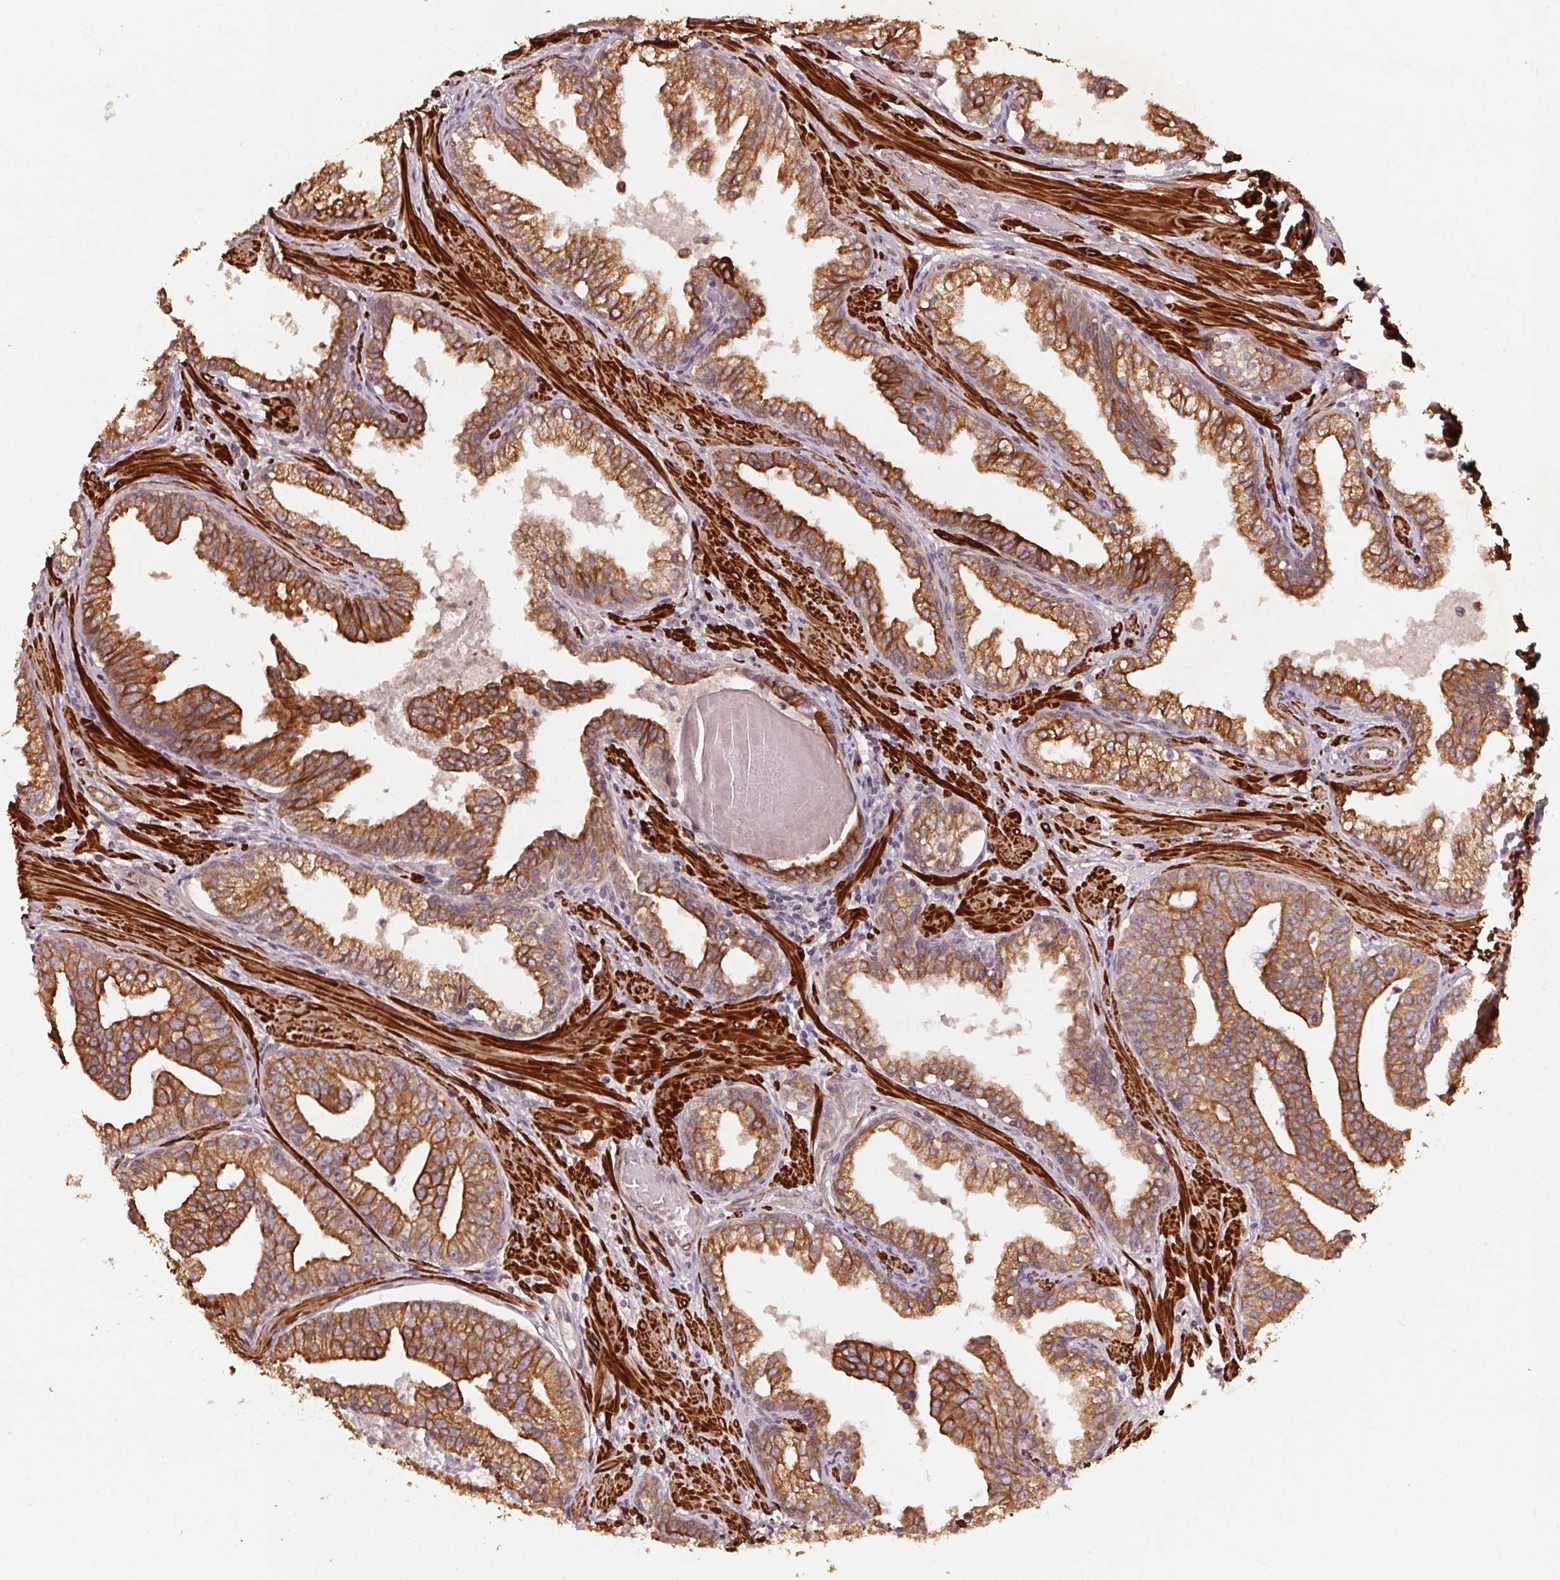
{"staining": {"intensity": "moderate", "quantity": ">75%", "location": "cytoplasmic/membranous"}, "tissue": "prostate cancer", "cell_type": "Tumor cells", "image_type": "cancer", "snomed": [{"axis": "morphology", "description": "Adenocarcinoma, NOS"}, {"axis": "topography", "description": "Prostate and seminal vesicle, NOS"}, {"axis": "topography", "description": "Prostate"}], "caption": "Immunohistochemistry histopathology image of neoplastic tissue: prostate cancer (adenocarcinoma) stained using IHC shows medium levels of moderate protein expression localized specifically in the cytoplasmic/membranous of tumor cells, appearing as a cytoplasmic/membranous brown color.", "gene": "SMLR1", "patient": {"sex": "male", "age": 44}}